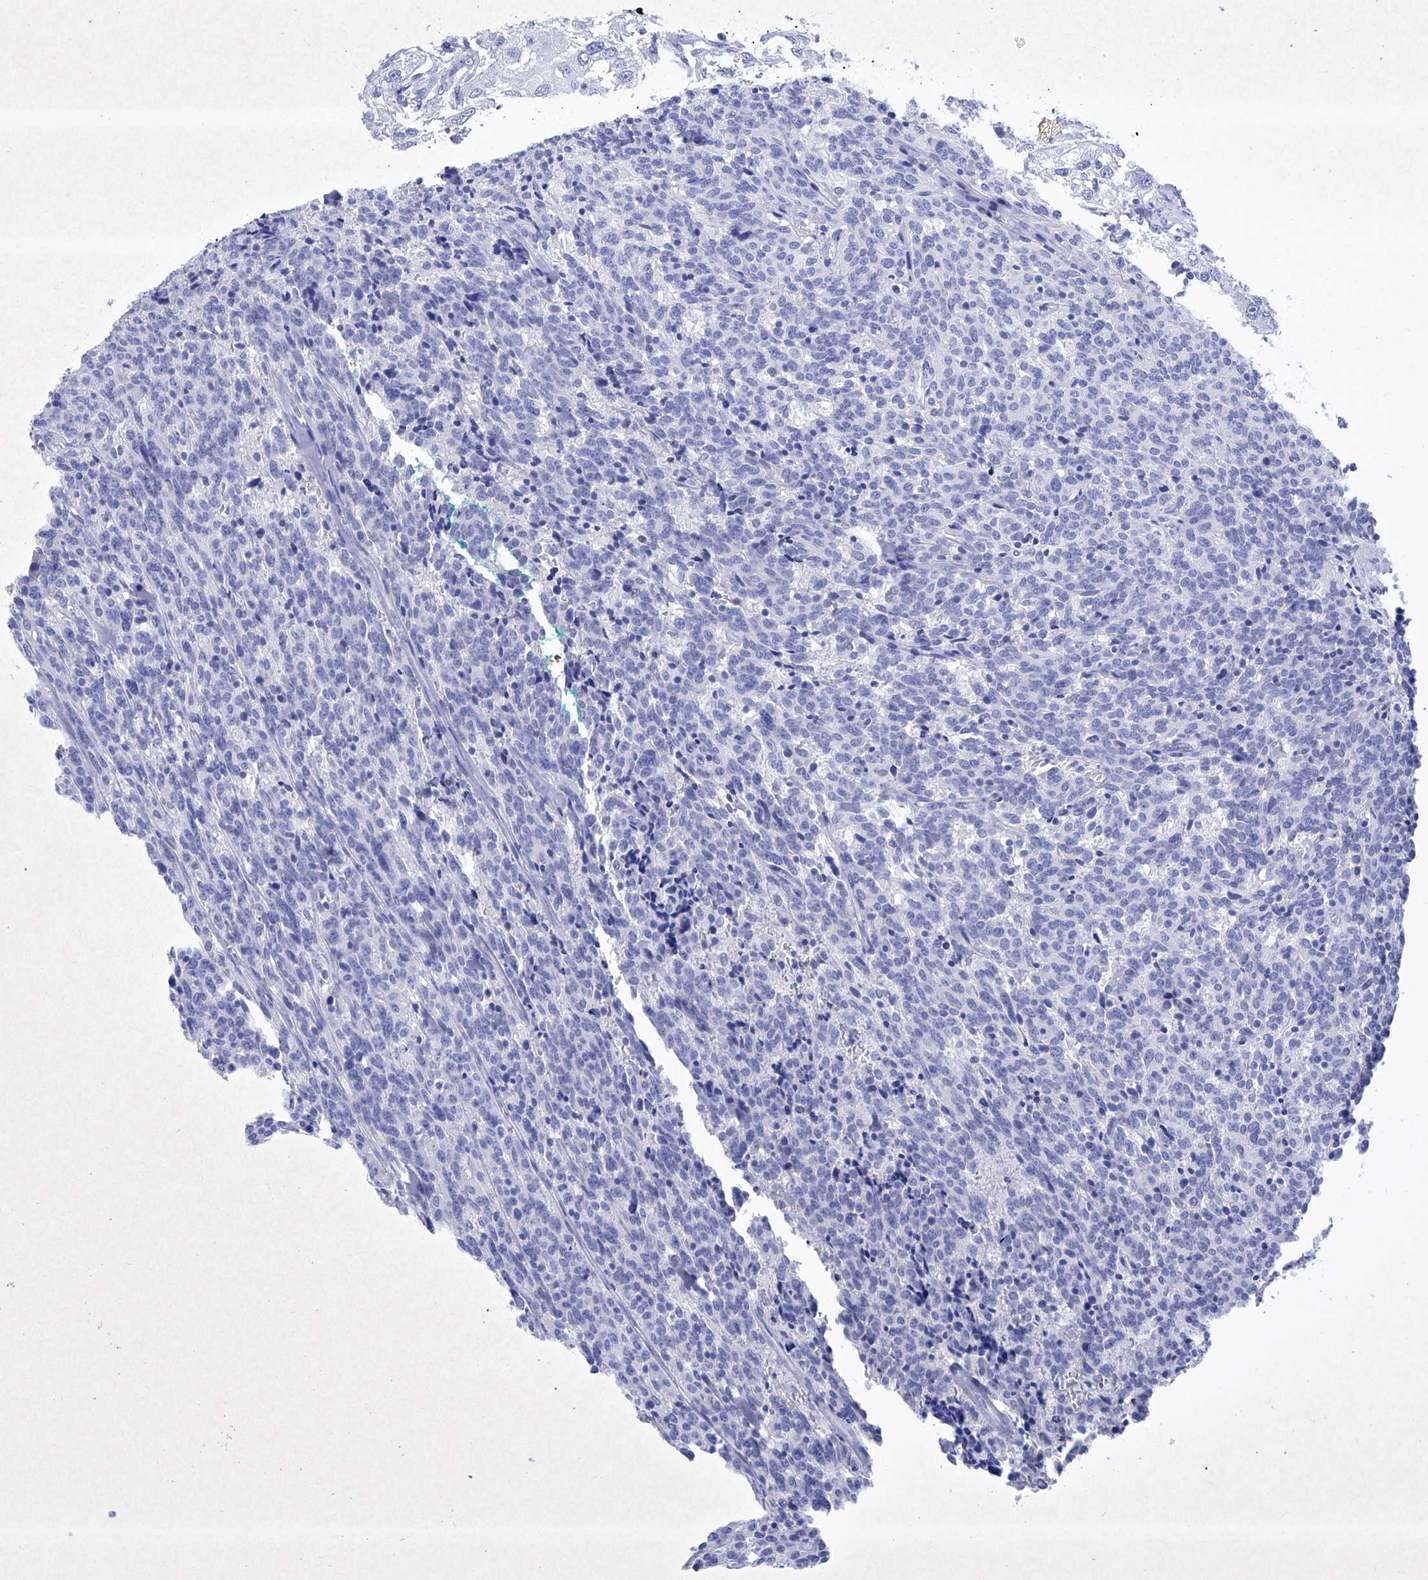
{"staining": {"intensity": "negative", "quantity": "none", "location": "none"}, "tissue": "carcinoid", "cell_type": "Tumor cells", "image_type": "cancer", "snomed": [{"axis": "morphology", "description": "Carcinoid, malignant, NOS"}, {"axis": "topography", "description": "Lung"}], "caption": "Tumor cells are negative for protein expression in human carcinoid. Nuclei are stained in blue.", "gene": "BARX2", "patient": {"sex": "female", "age": 46}}